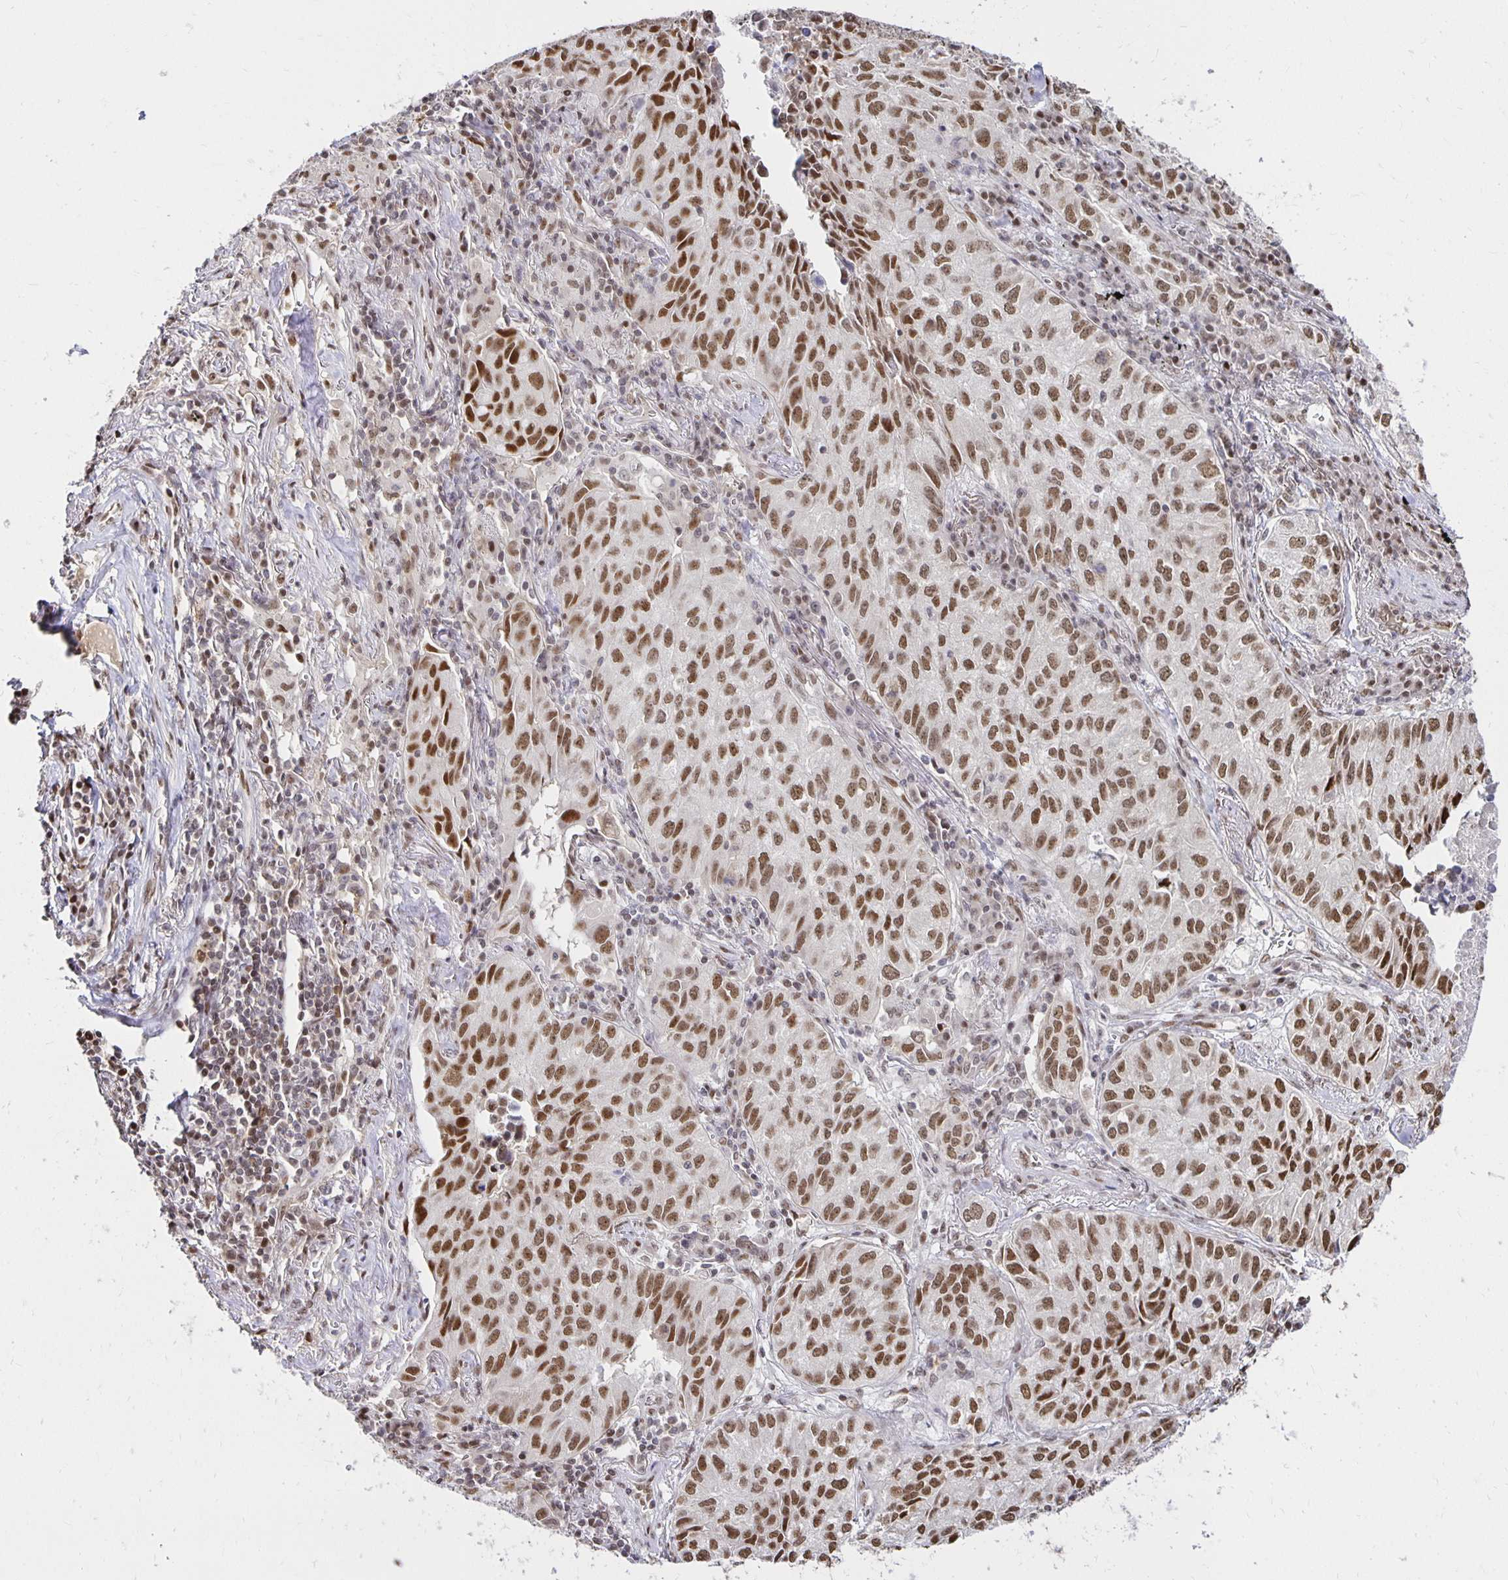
{"staining": {"intensity": "moderate", "quantity": ">75%", "location": "nuclear"}, "tissue": "lung cancer", "cell_type": "Tumor cells", "image_type": "cancer", "snomed": [{"axis": "morphology", "description": "Adenocarcinoma, NOS"}, {"axis": "topography", "description": "Lung"}], "caption": "Tumor cells show medium levels of moderate nuclear staining in about >75% of cells in human adenocarcinoma (lung).", "gene": "ZNF579", "patient": {"sex": "female", "age": 50}}